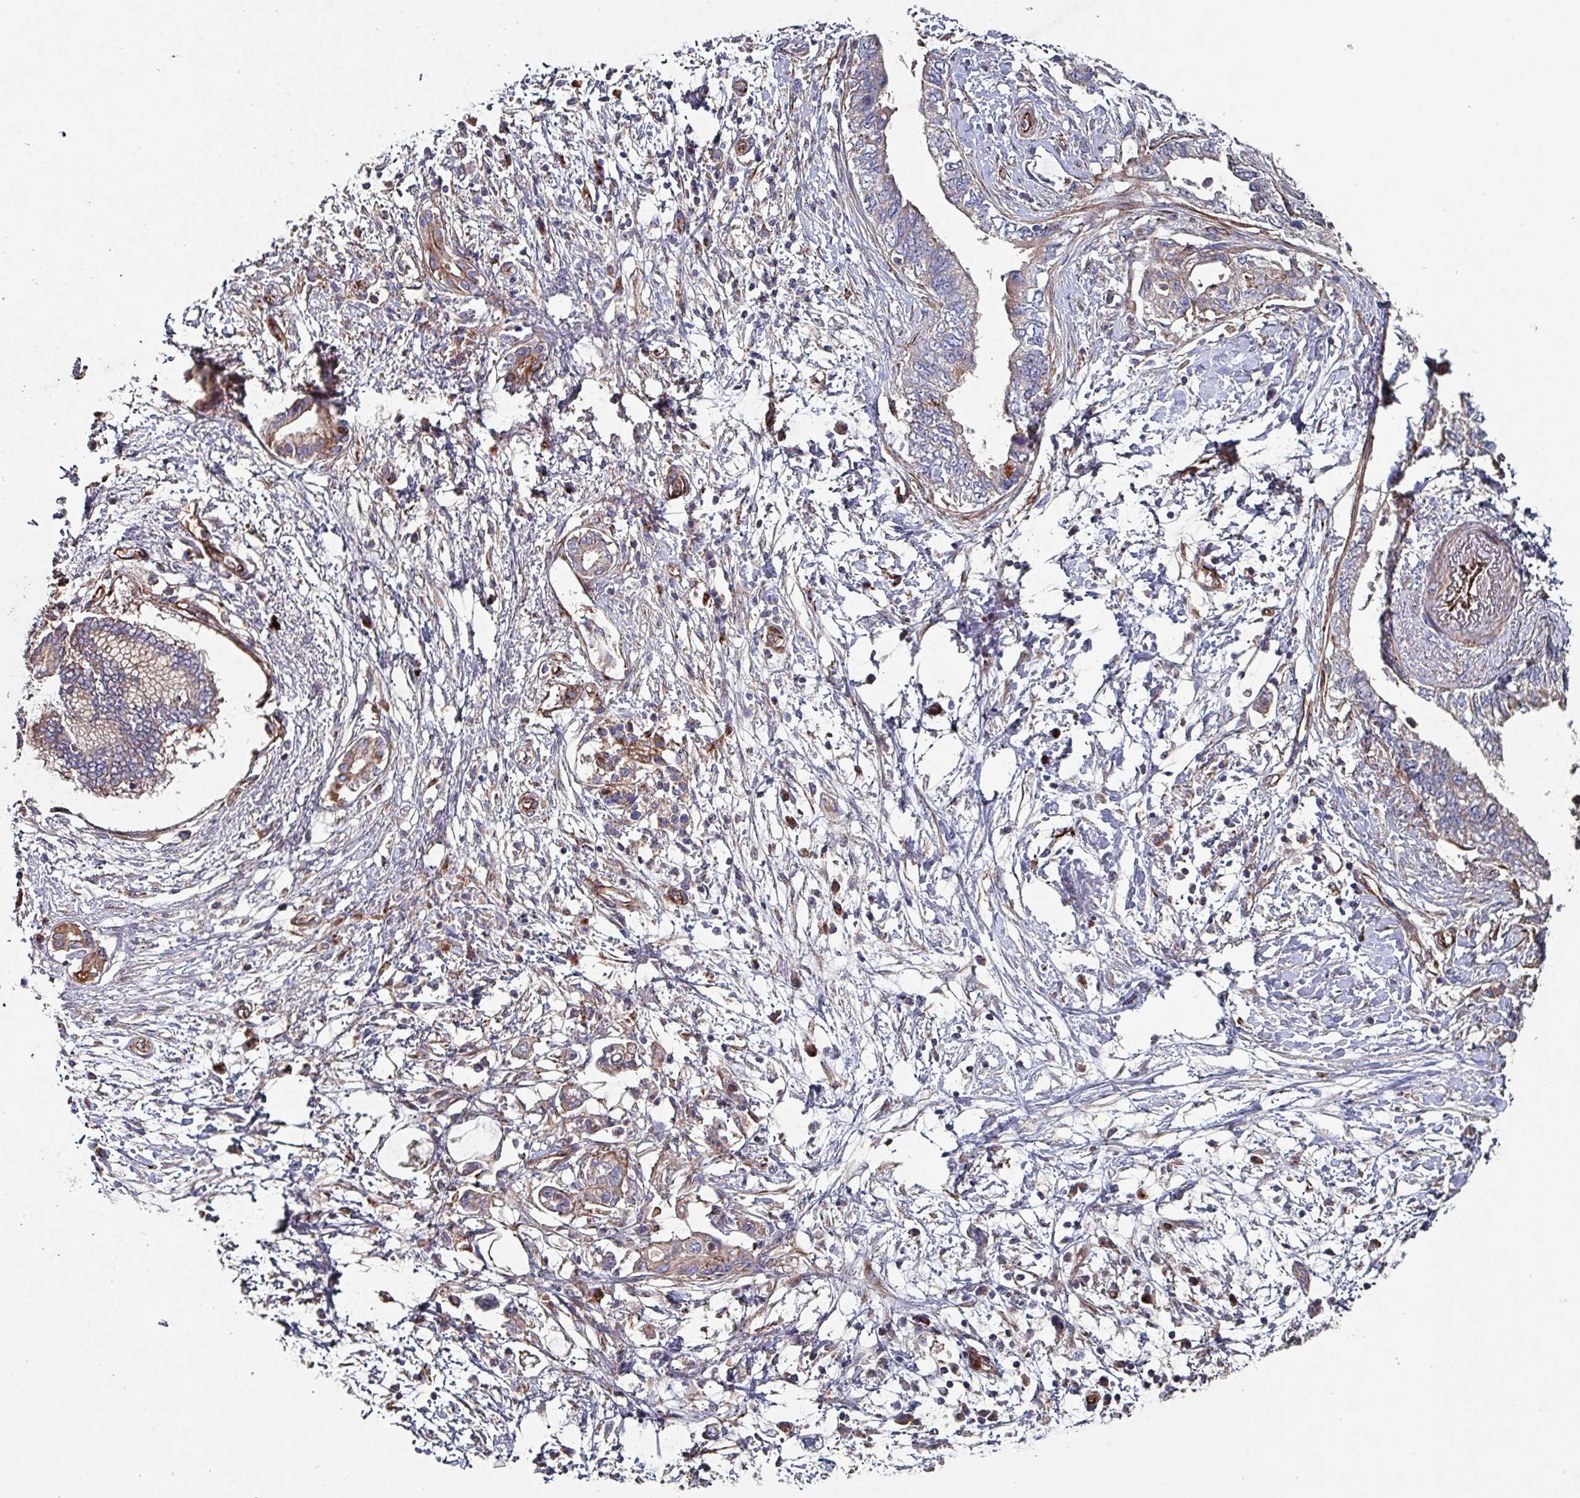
{"staining": {"intensity": "weak", "quantity": "<25%", "location": "cytoplasmic/membranous"}, "tissue": "pancreatic cancer", "cell_type": "Tumor cells", "image_type": "cancer", "snomed": [{"axis": "morphology", "description": "Adenocarcinoma, NOS"}, {"axis": "topography", "description": "Pancreas"}], "caption": "Tumor cells are negative for protein expression in human adenocarcinoma (pancreatic). (Stains: DAB immunohistochemistry (IHC) with hematoxylin counter stain, Microscopy: brightfield microscopy at high magnification).", "gene": "ANO10", "patient": {"sex": "female", "age": 73}}